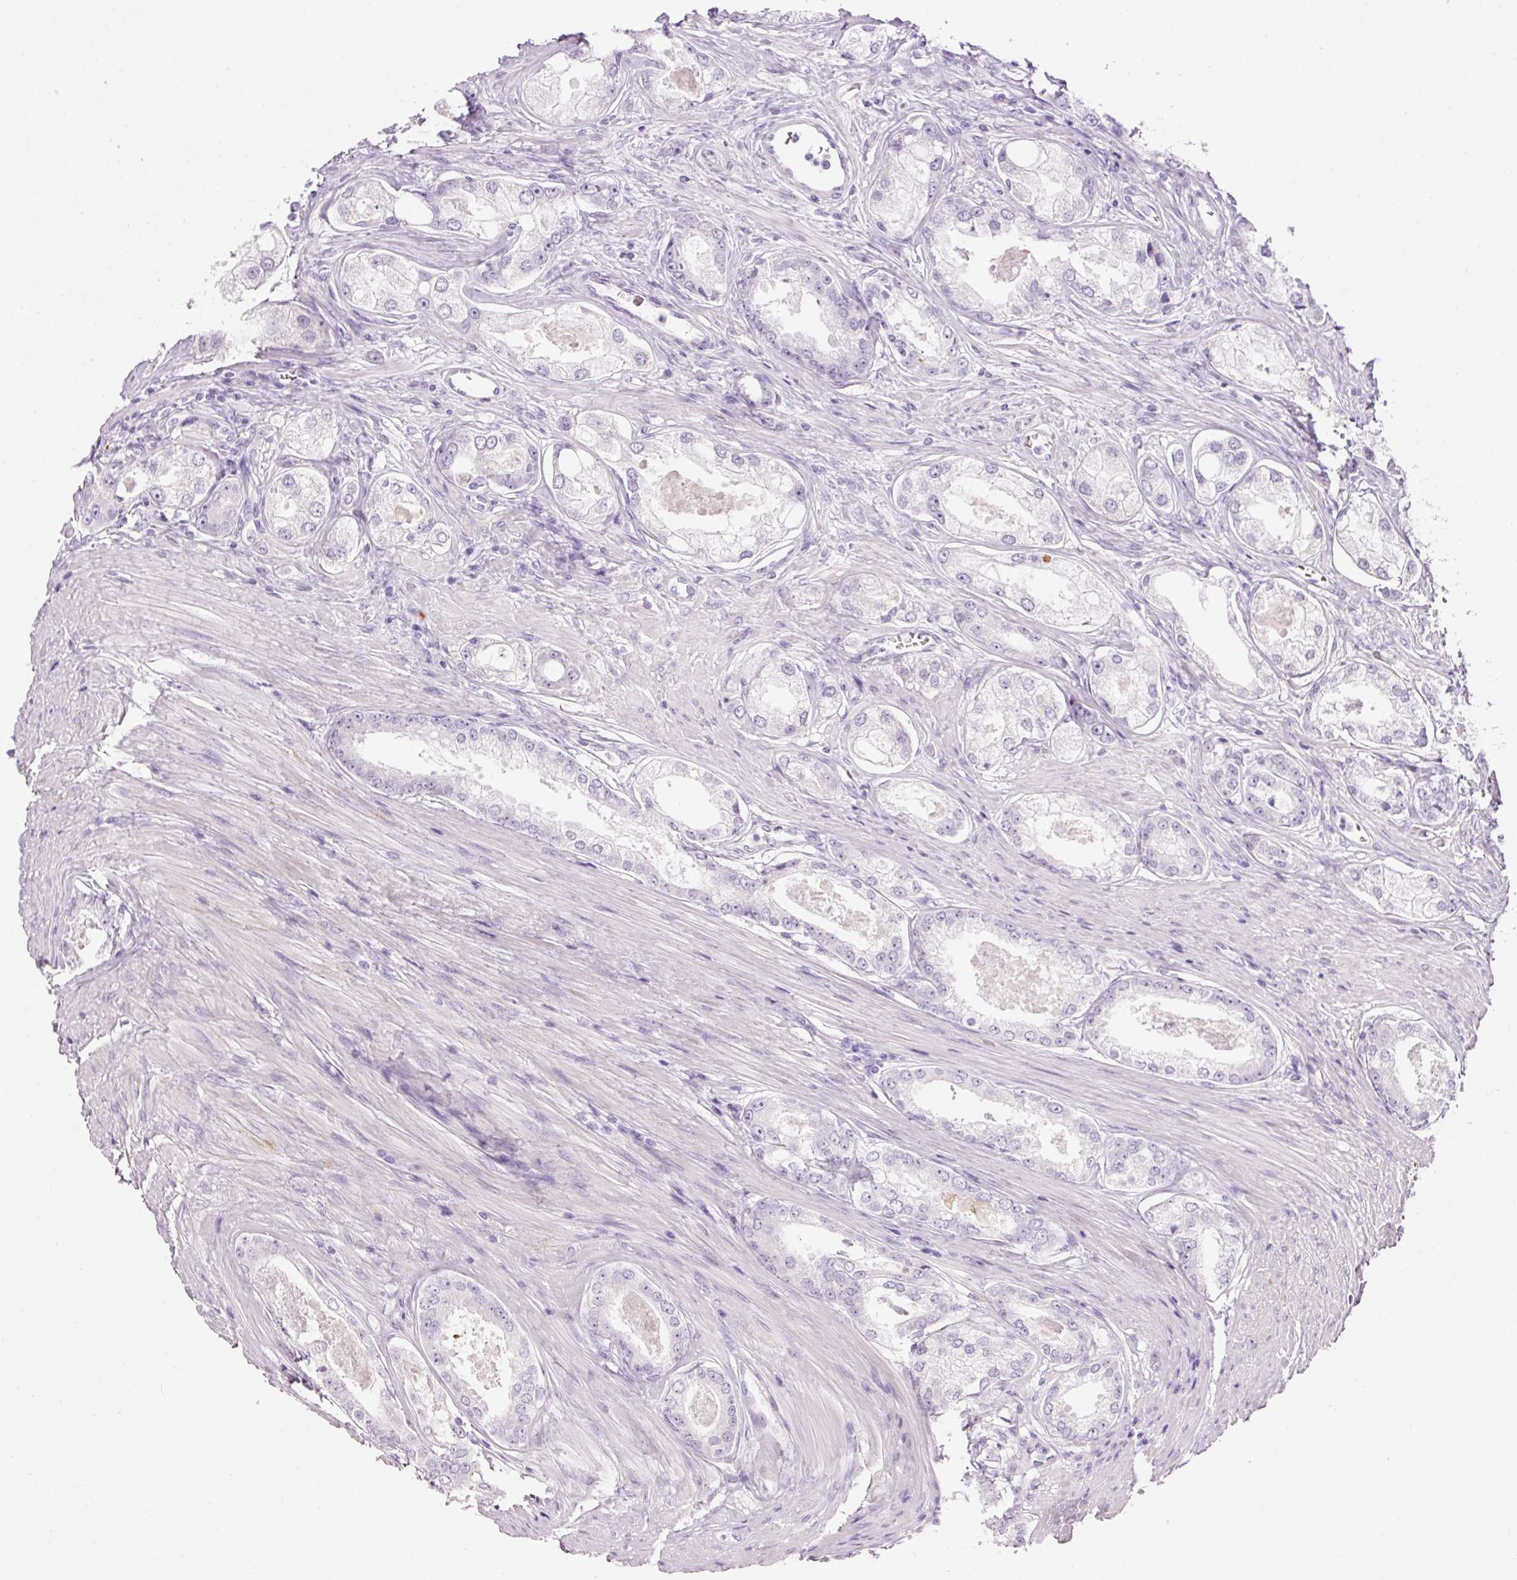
{"staining": {"intensity": "negative", "quantity": "none", "location": "none"}, "tissue": "prostate cancer", "cell_type": "Tumor cells", "image_type": "cancer", "snomed": [{"axis": "morphology", "description": "Adenocarcinoma, Low grade"}, {"axis": "topography", "description": "Prostate"}], "caption": "This is a micrograph of IHC staining of low-grade adenocarcinoma (prostate), which shows no positivity in tumor cells.", "gene": "CARD16", "patient": {"sex": "male", "age": 68}}